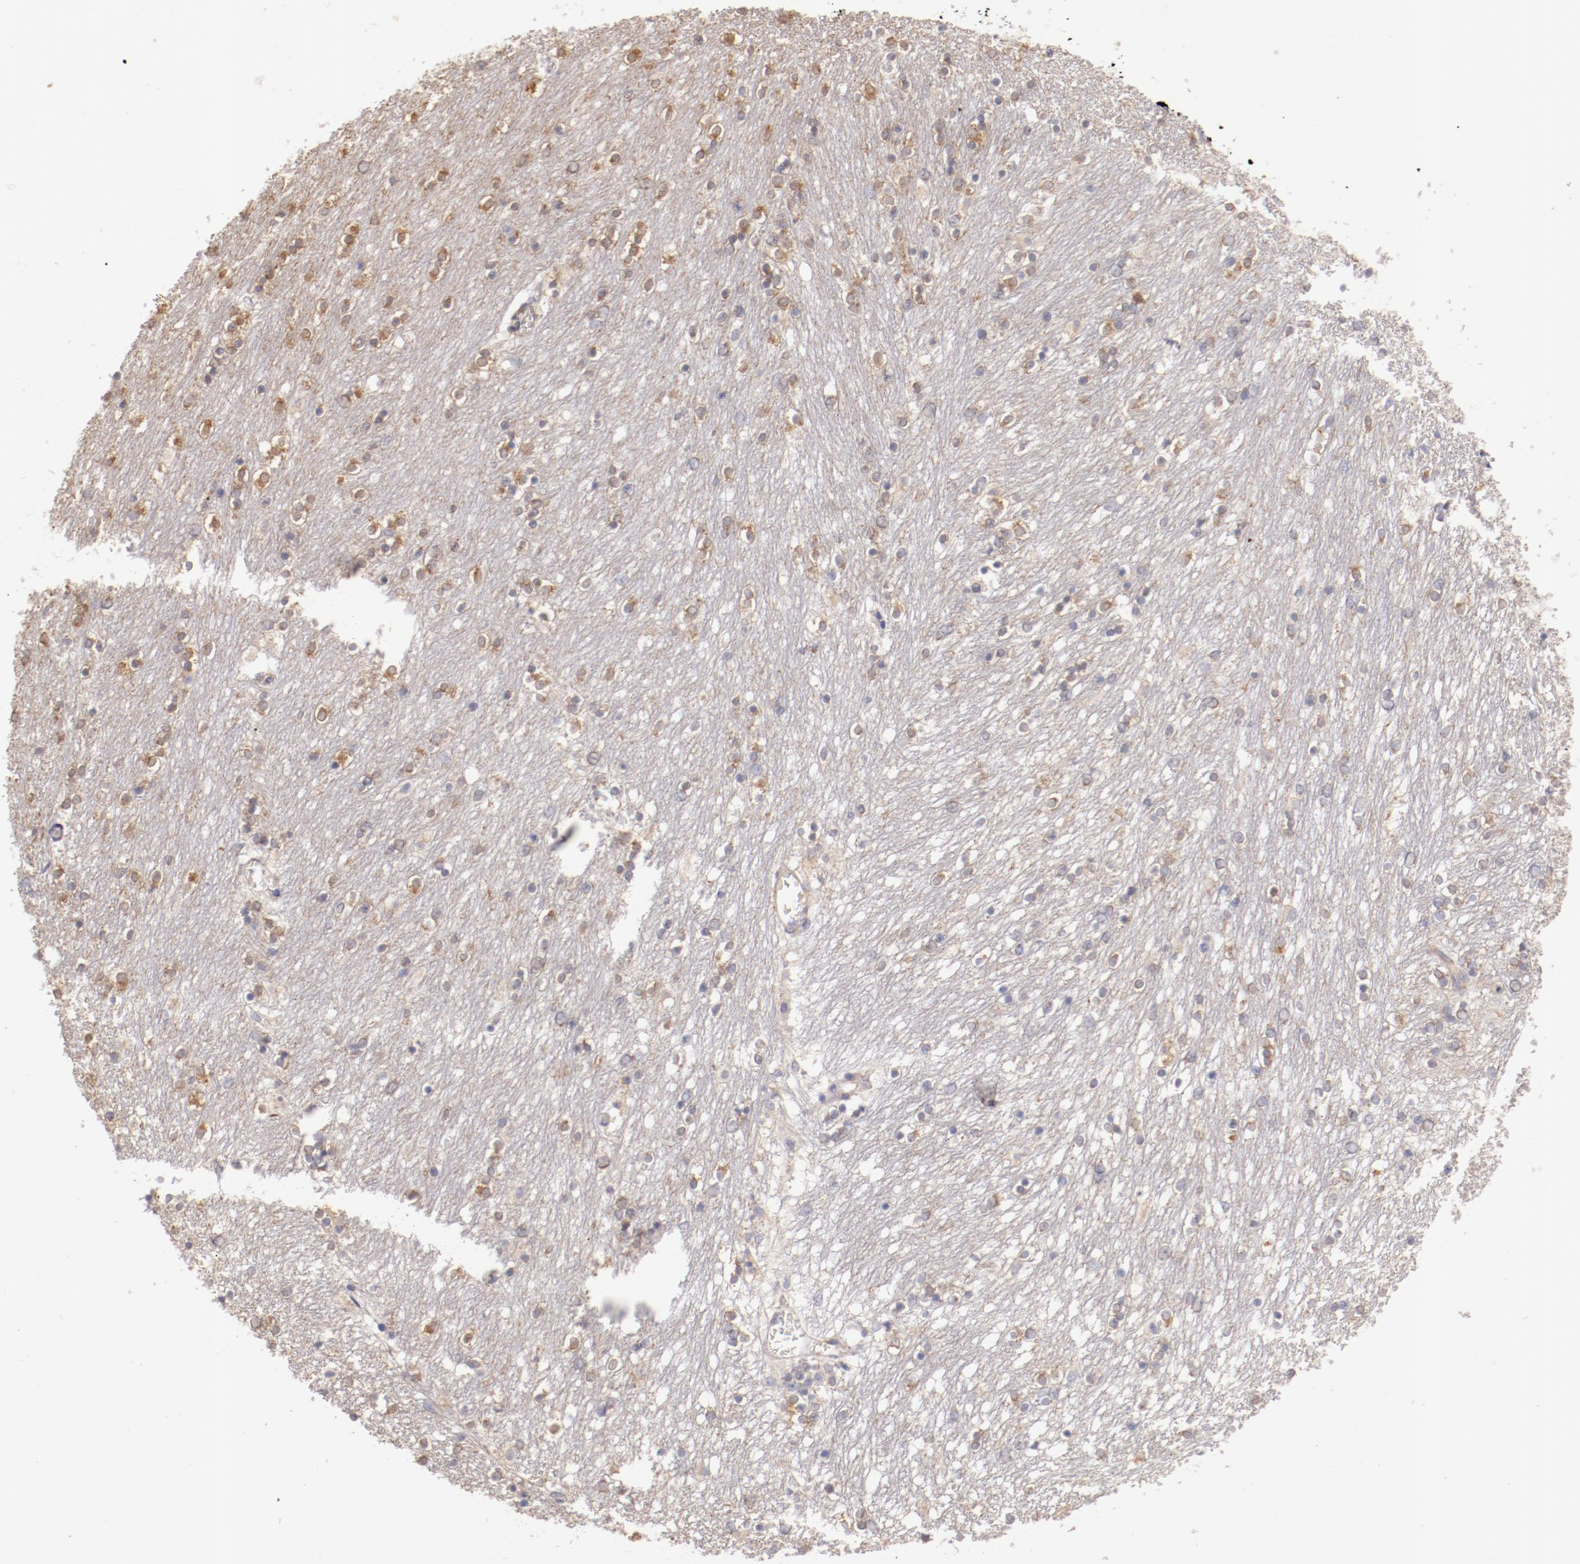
{"staining": {"intensity": "weak", "quantity": "<25%", "location": "cytoplasmic/membranous"}, "tissue": "caudate", "cell_type": "Glial cells", "image_type": "normal", "snomed": [{"axis": "morphology", "description": "Normal tissue, NOS"}, {"axis": "topography", "description": "Lateral ventricle wall"}], "caption": "Human caudate stained for a protein using immunohistochemistry exhibits no positivity in glial cells.", "gene": "ENTPD5", "patient": {"sex": "female", "age": 54}}